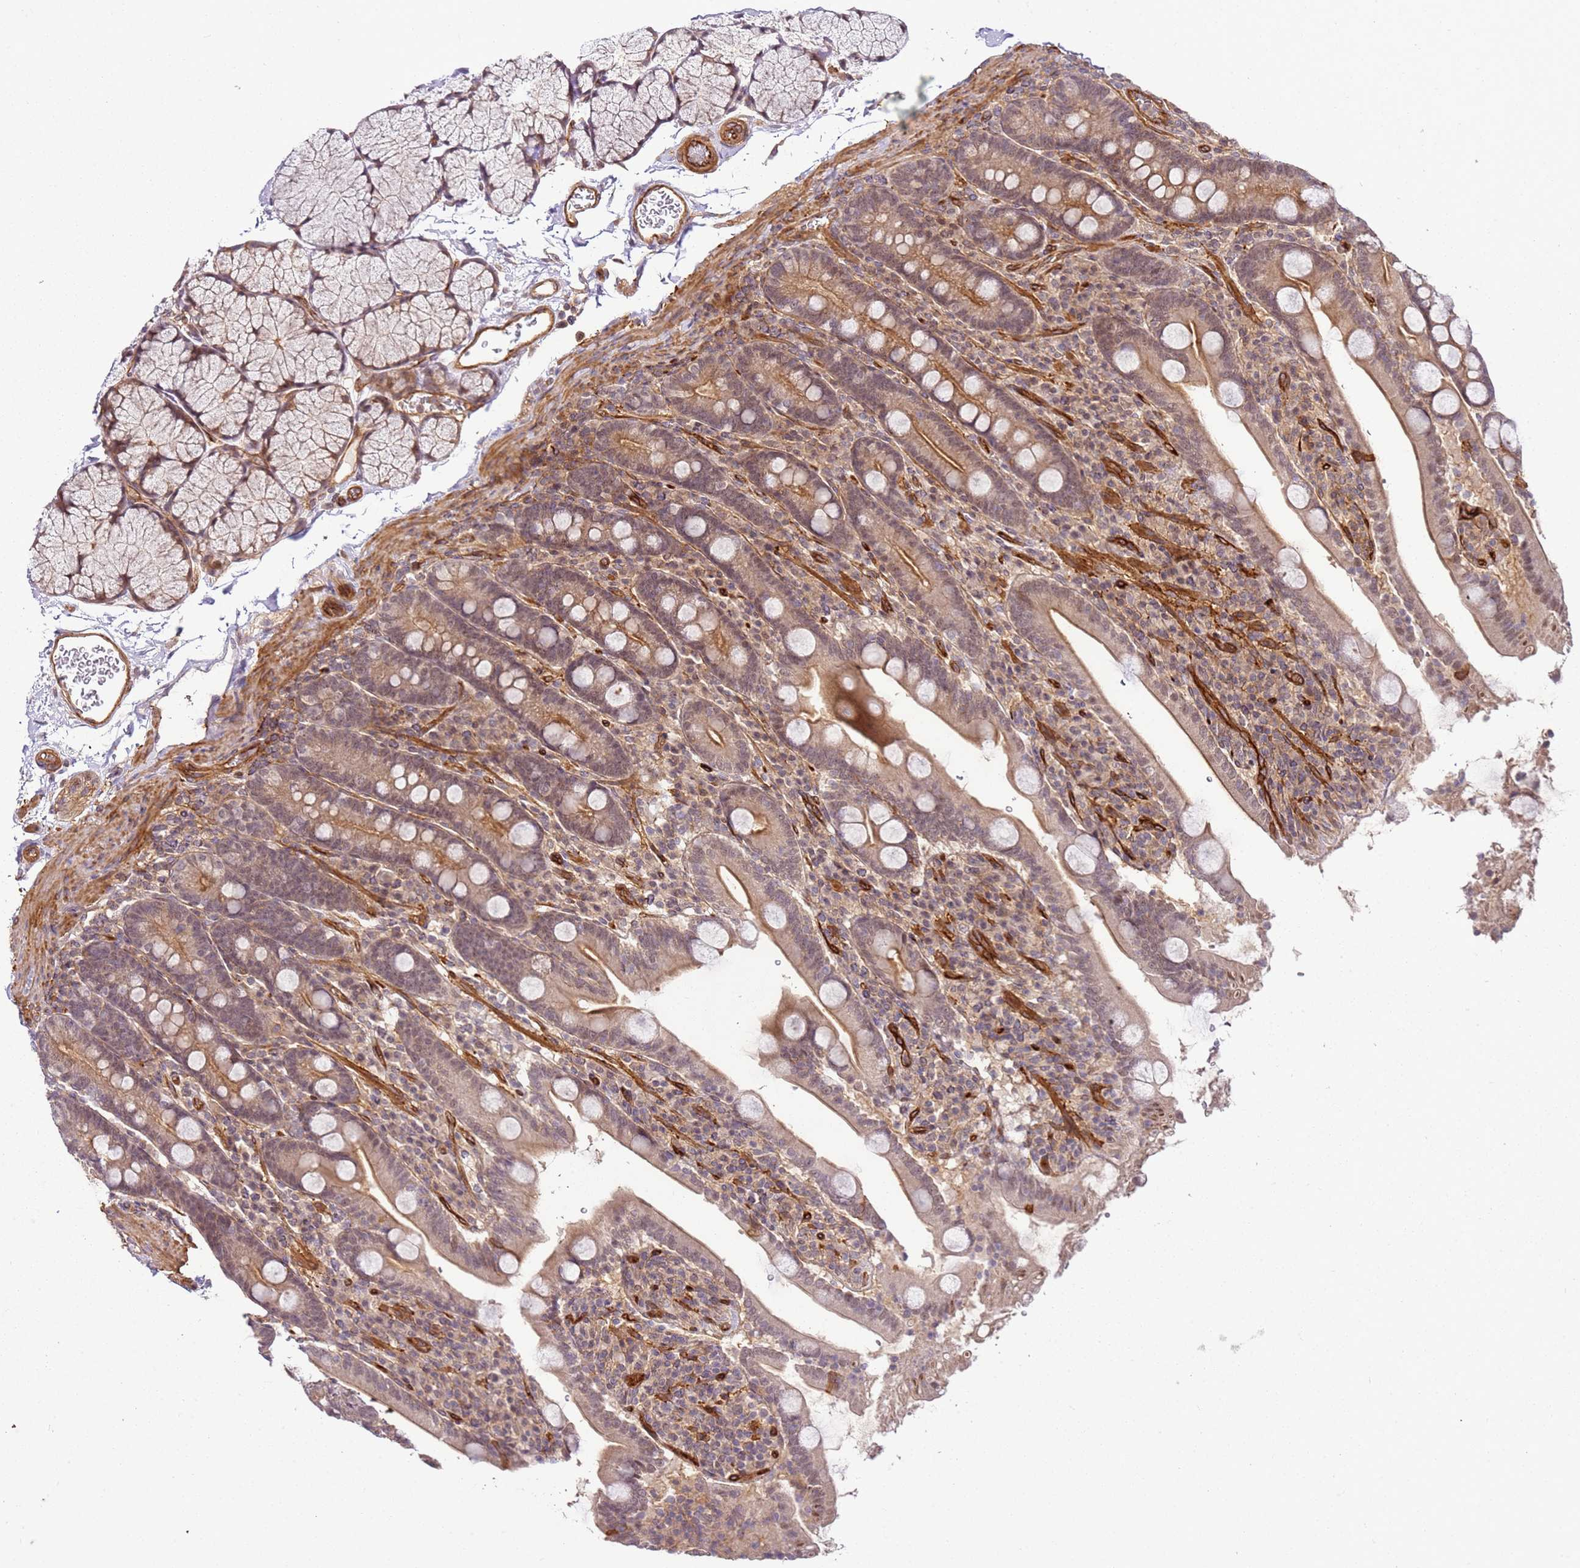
{"staining": {"intensity": "weak", "quantity": ">75%", "location": "cytoplasmic/membranous"}, "tissue": "duodenum", "cell_type": "Glandular cells", "image_type": "normal", "snomed": [{"axis": "morphology", "description": "Normal tissue, NOS"}, {"axis": "topography", "description": "Duodenum"}], "caption": "Protein expression by immunohistochemistry (IHC) exhibits weak cytoplasmic/membranous expression in approximately >75% of glandular cells in unremarkable duodenum. (DAB (3,3'-diaminobenzidine) = brown stain, brightfield microscopy at high magnification).", "gene": "CCNYL1", "patient": {"sex": "male", "age": 35}}